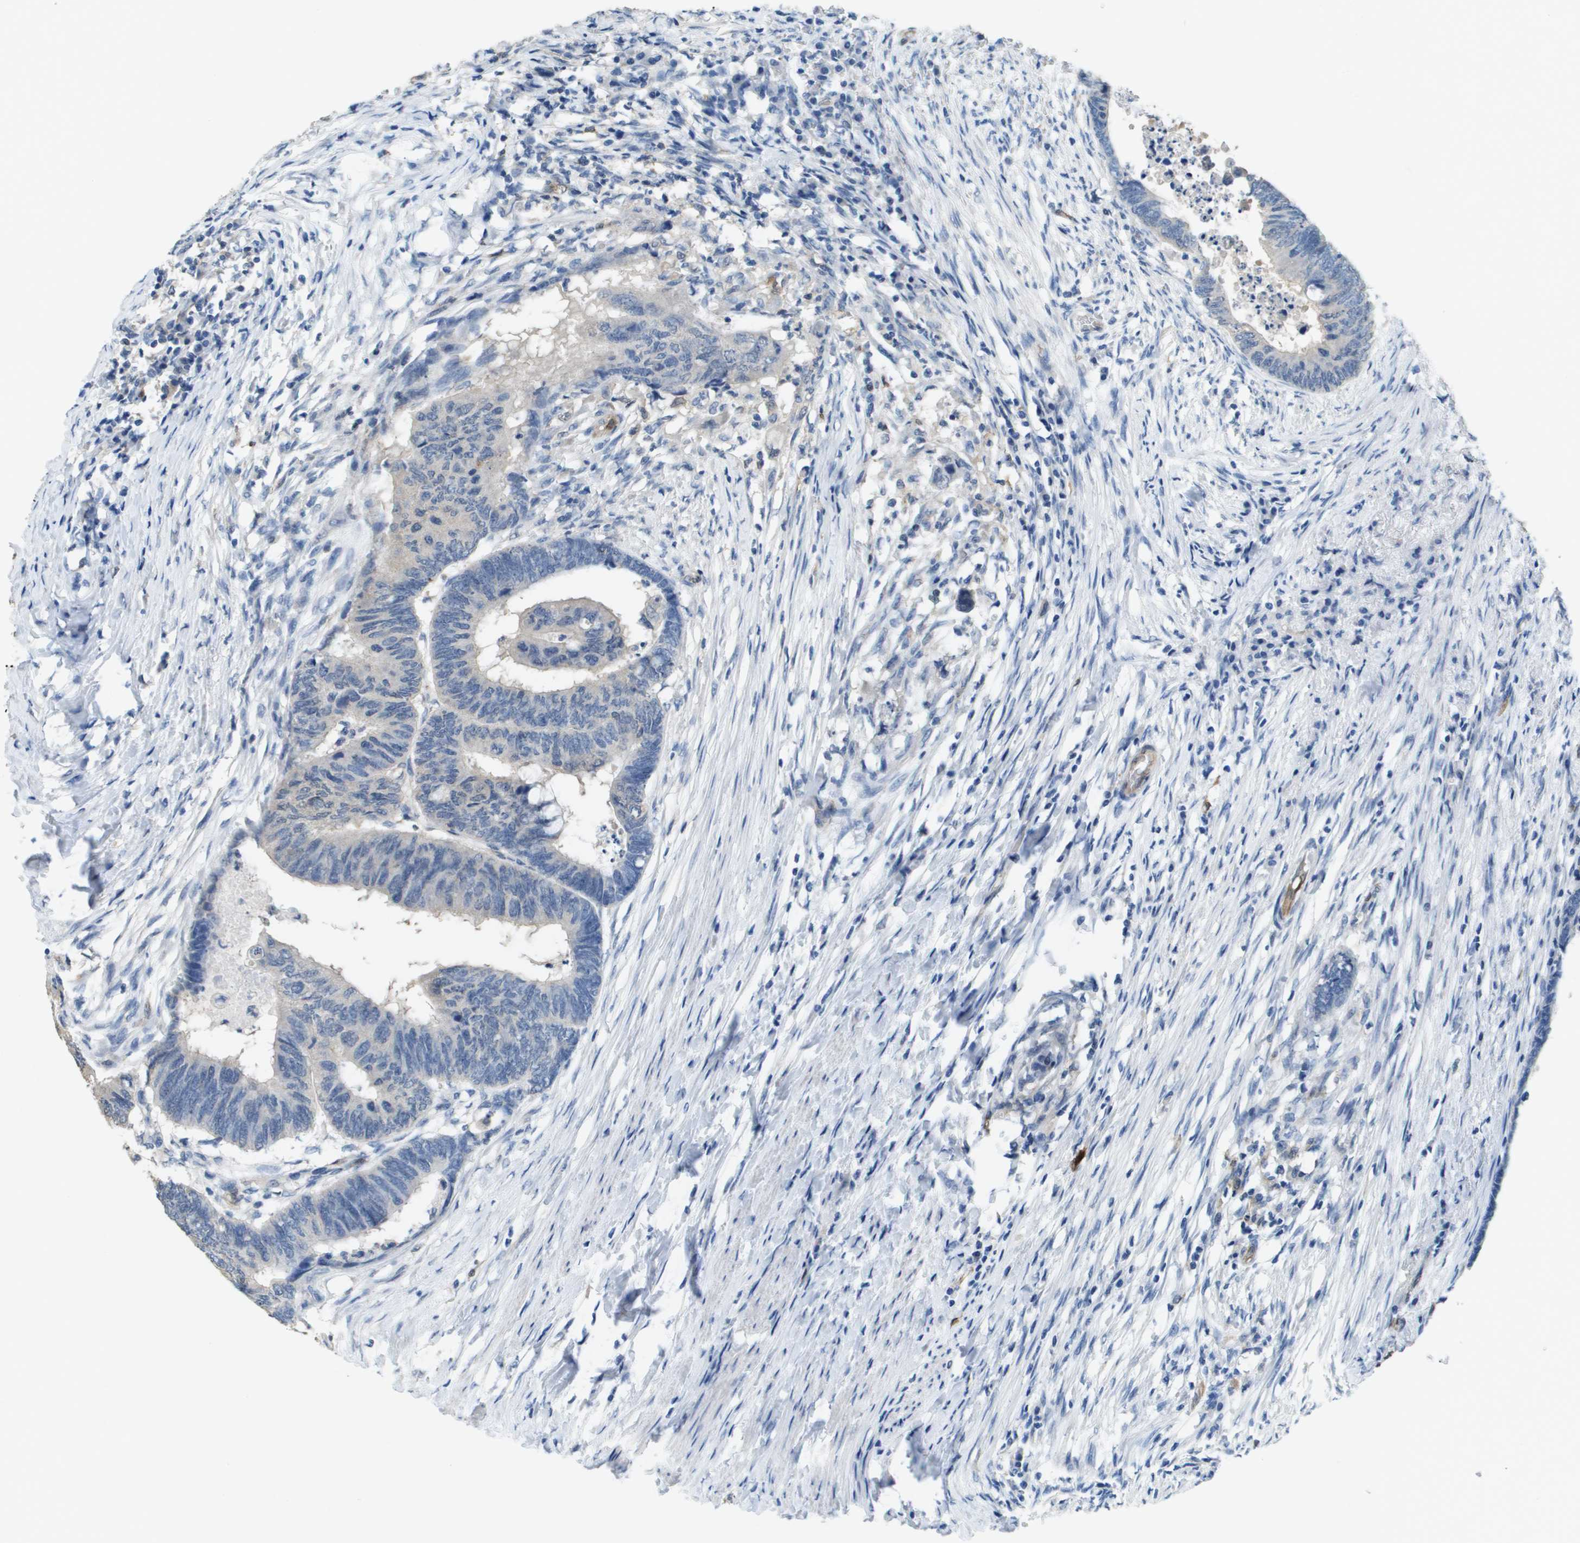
{"staining": {"intensity": "negative", "quantity": "none", "location": "none"}, "tissue": "colorectal cancer", "cell_type": "Tumor cells", "image_type": "cancer", "snomed": [{"axis": "morphology", "description": "Normal tissue, NOS"}, {"axis": "morphology", "description": "Adenocarcinoma, NOS"}, {"axis": "topography", "description": "Rectum"}, {"axis": "topography", "description": "Peripheral nerve tissue"}], "caption": "IHC photomicrograph of colorectal cancer (adenocarcinoma) stained for a protein (brown), which reveals no expression in tumor cells.", "gene": "FABP5", "patient": {"sex": "male", "age": 92}}